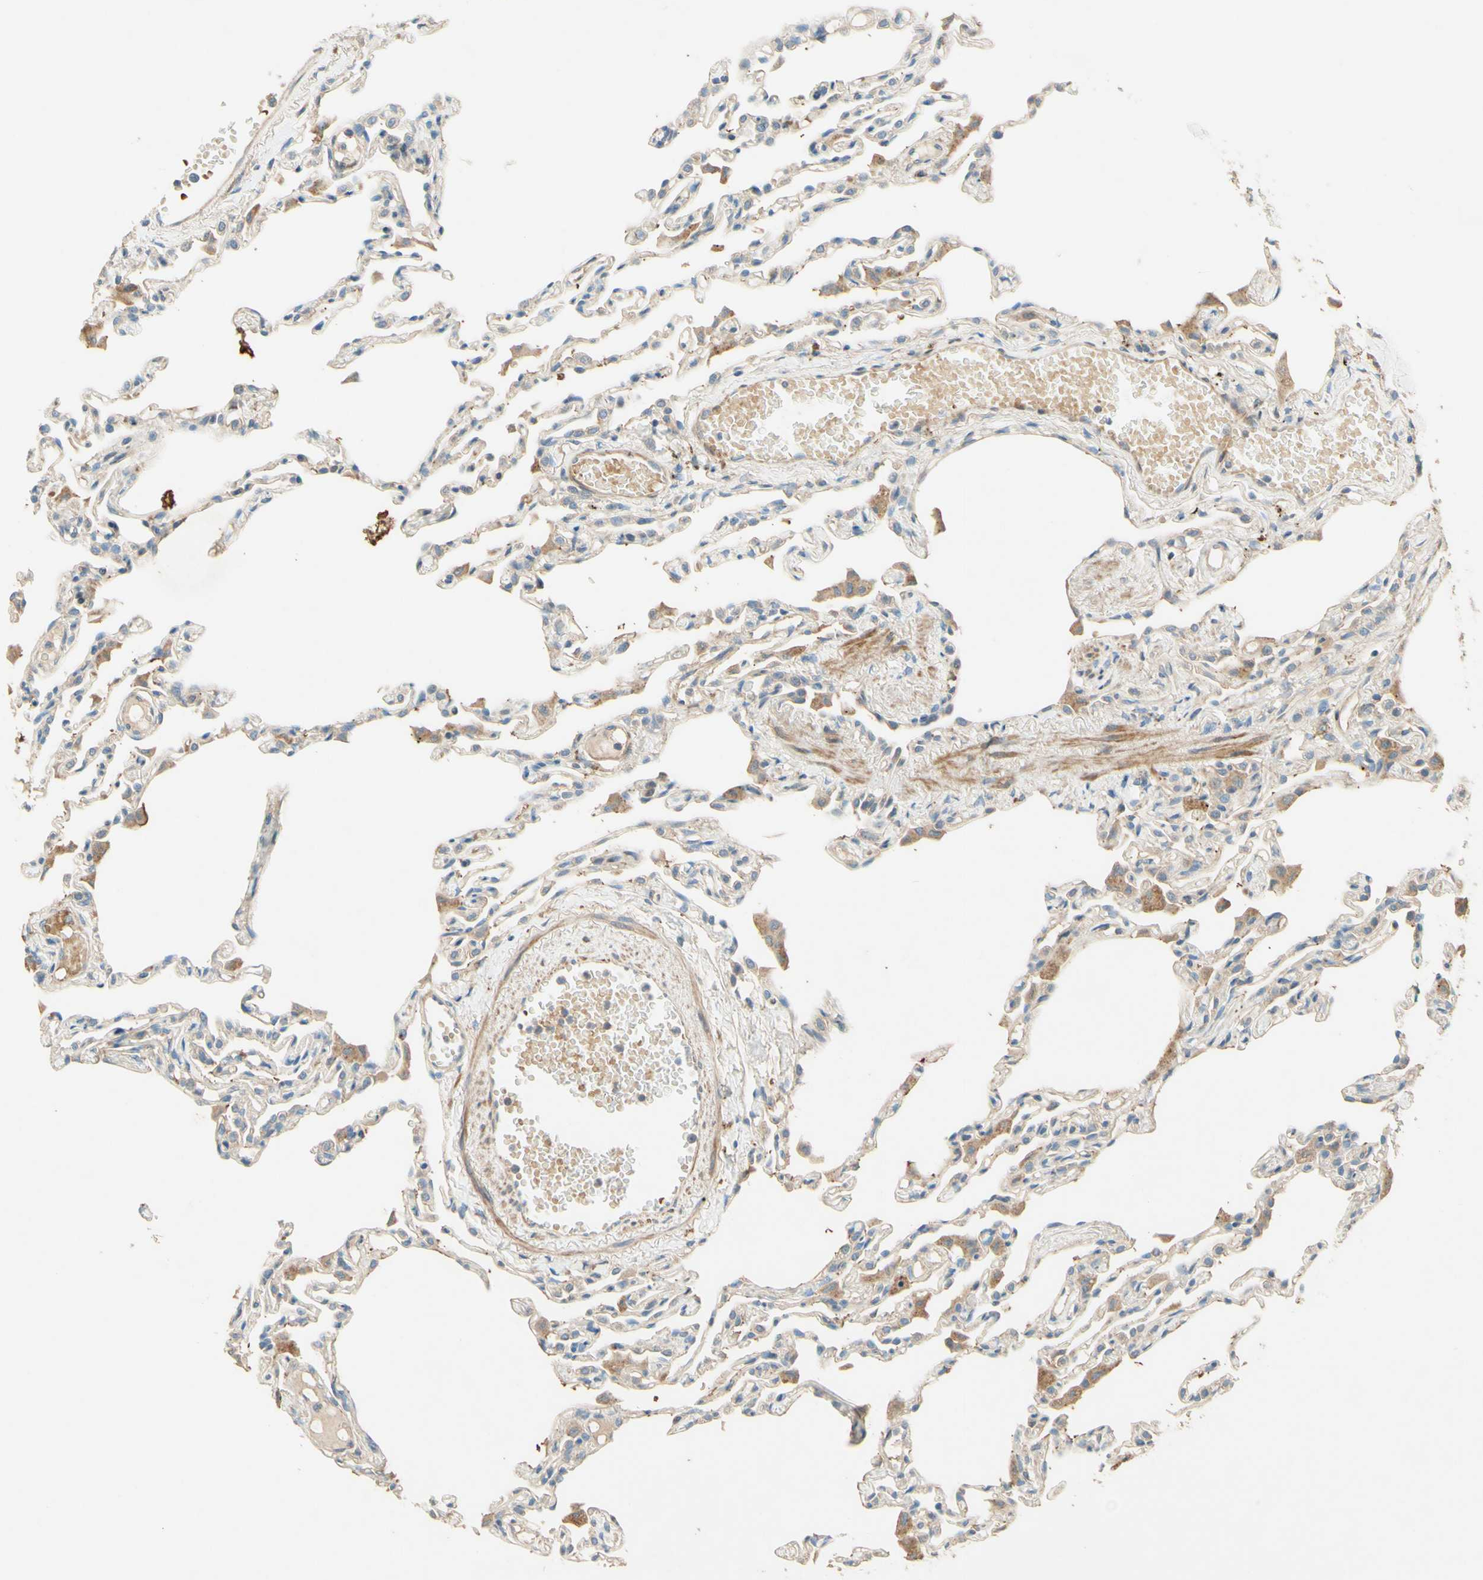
{"staining": {"intensity": "weak", "quantity": "25%-75%", "location": "cytoplasmic/membranous"}, "tissue": "lung", "cell_type": "Alveolar cells", "image_type": "normal", "snomed": [{"axis": "morphology", "description": "Normal tissue, NOS"}, {"axis": "topography", "description": "Lung"}], "caption": "DAB immunohistochemical staining of benign human lung demonstrates weak cytoplasmic/membranous protein staining in approximately 25%-75% of alveolar cells.", "gene": "ADAM17", "patient": {"sex": "female", "age": 49}}